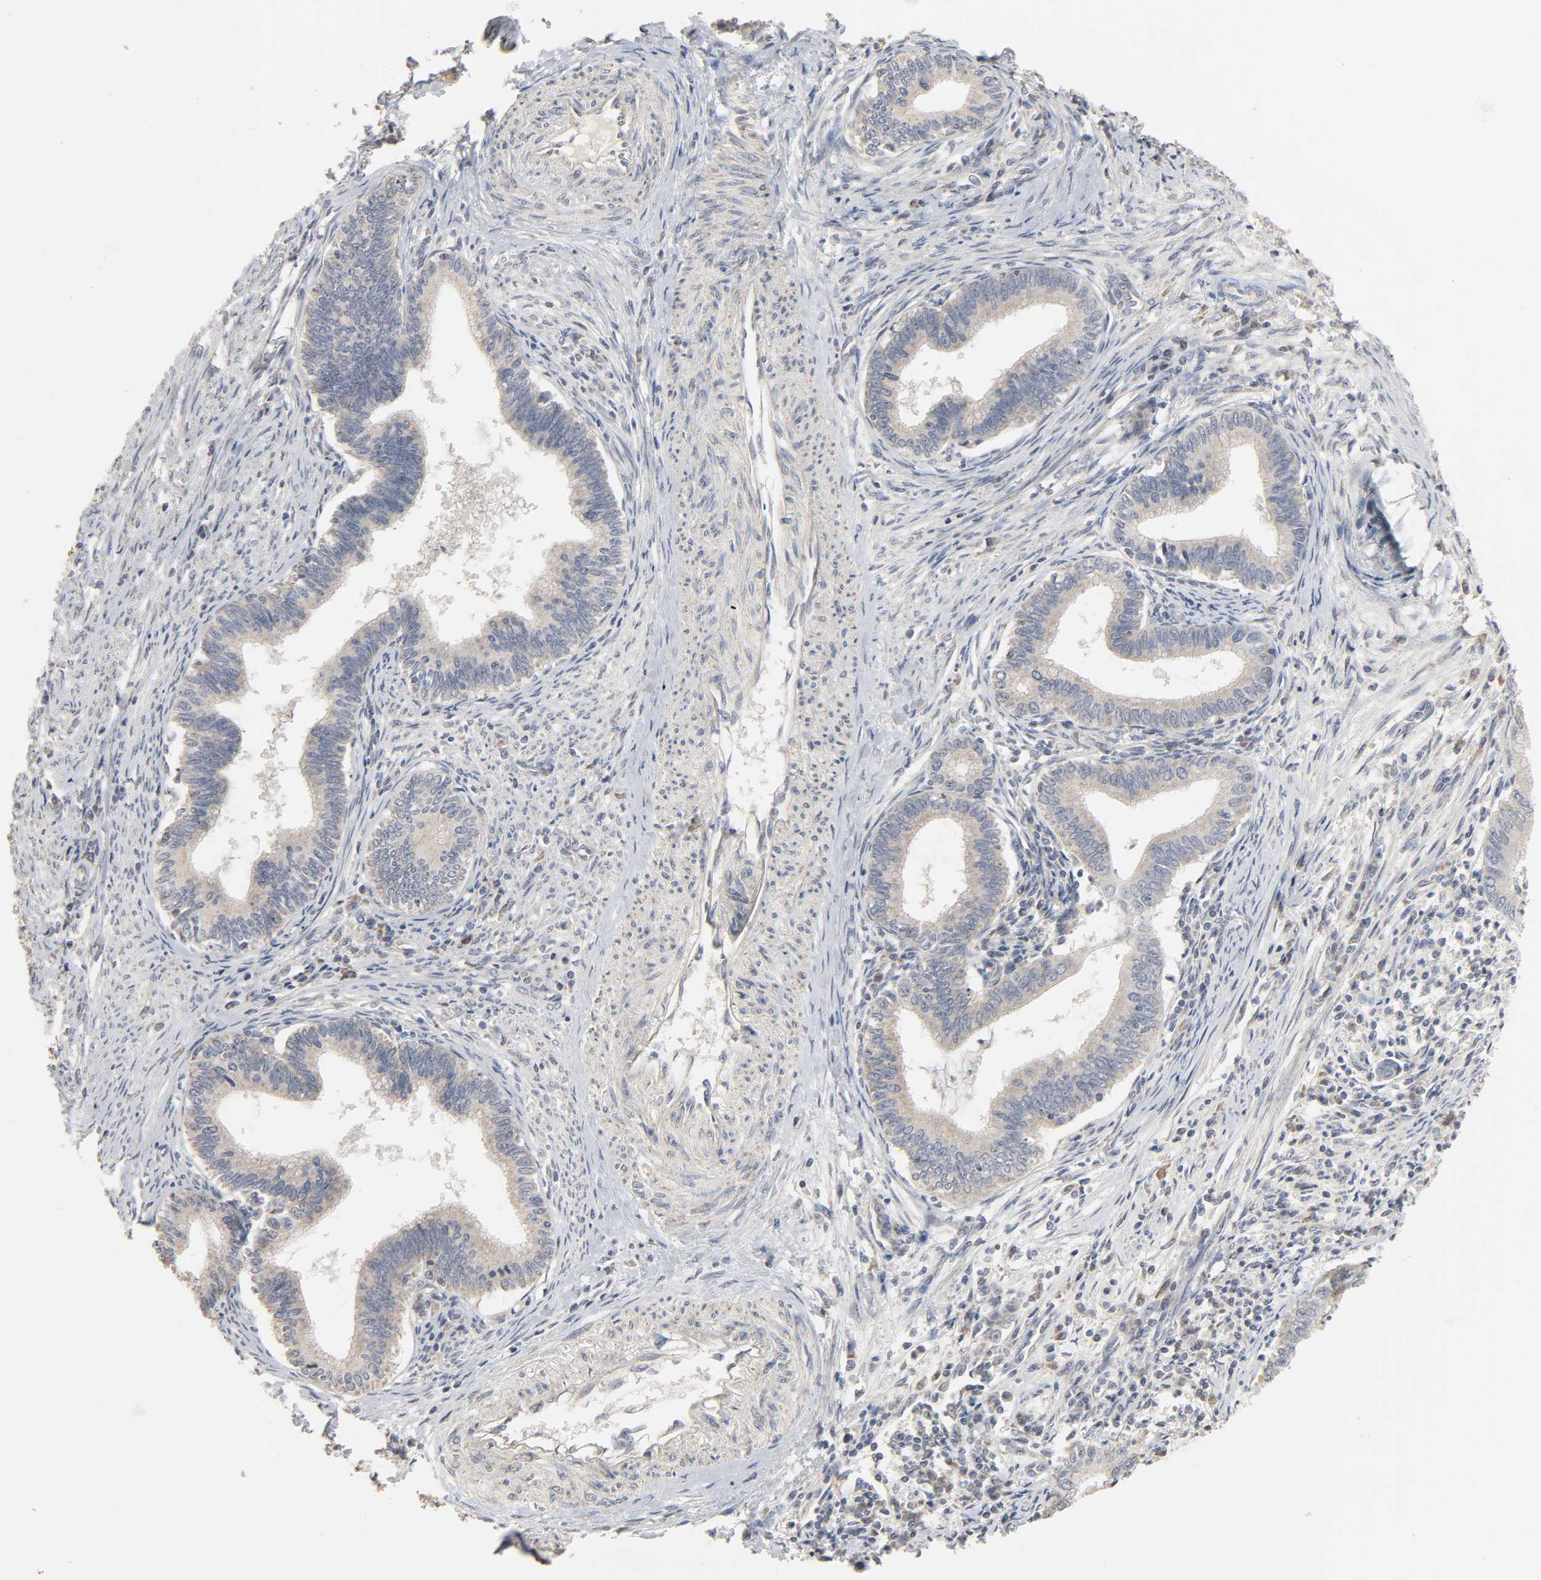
{"staining": {"intensity": "weak", "quantity": ">75%", "location": "cytoplasmic/membranous"}, "tissue": "cervical cancer", "cell_type": "Tumor cells", "image_type": "cancer", "snomed": [{"axis": "morphology", "description": "Adenocarcinoma, NOS"}, {"axis": "topography", "description": "Cervix"}], "caption": "The histopathology image shows immunohistochemical staining of cervical cancer (adenocarcinoma). There is weak cytoplasmic/membranous positivity is appreciated in about >75% of tumor cells. The staining is performed using DAB (3,3'-diaminobenzidine) brown chromogen to label protein expression. The nuclei are counter-stained blue using hematoxylin.", "gene": "CLEC4E", "patient": {"sex": "female", "age": 36}}